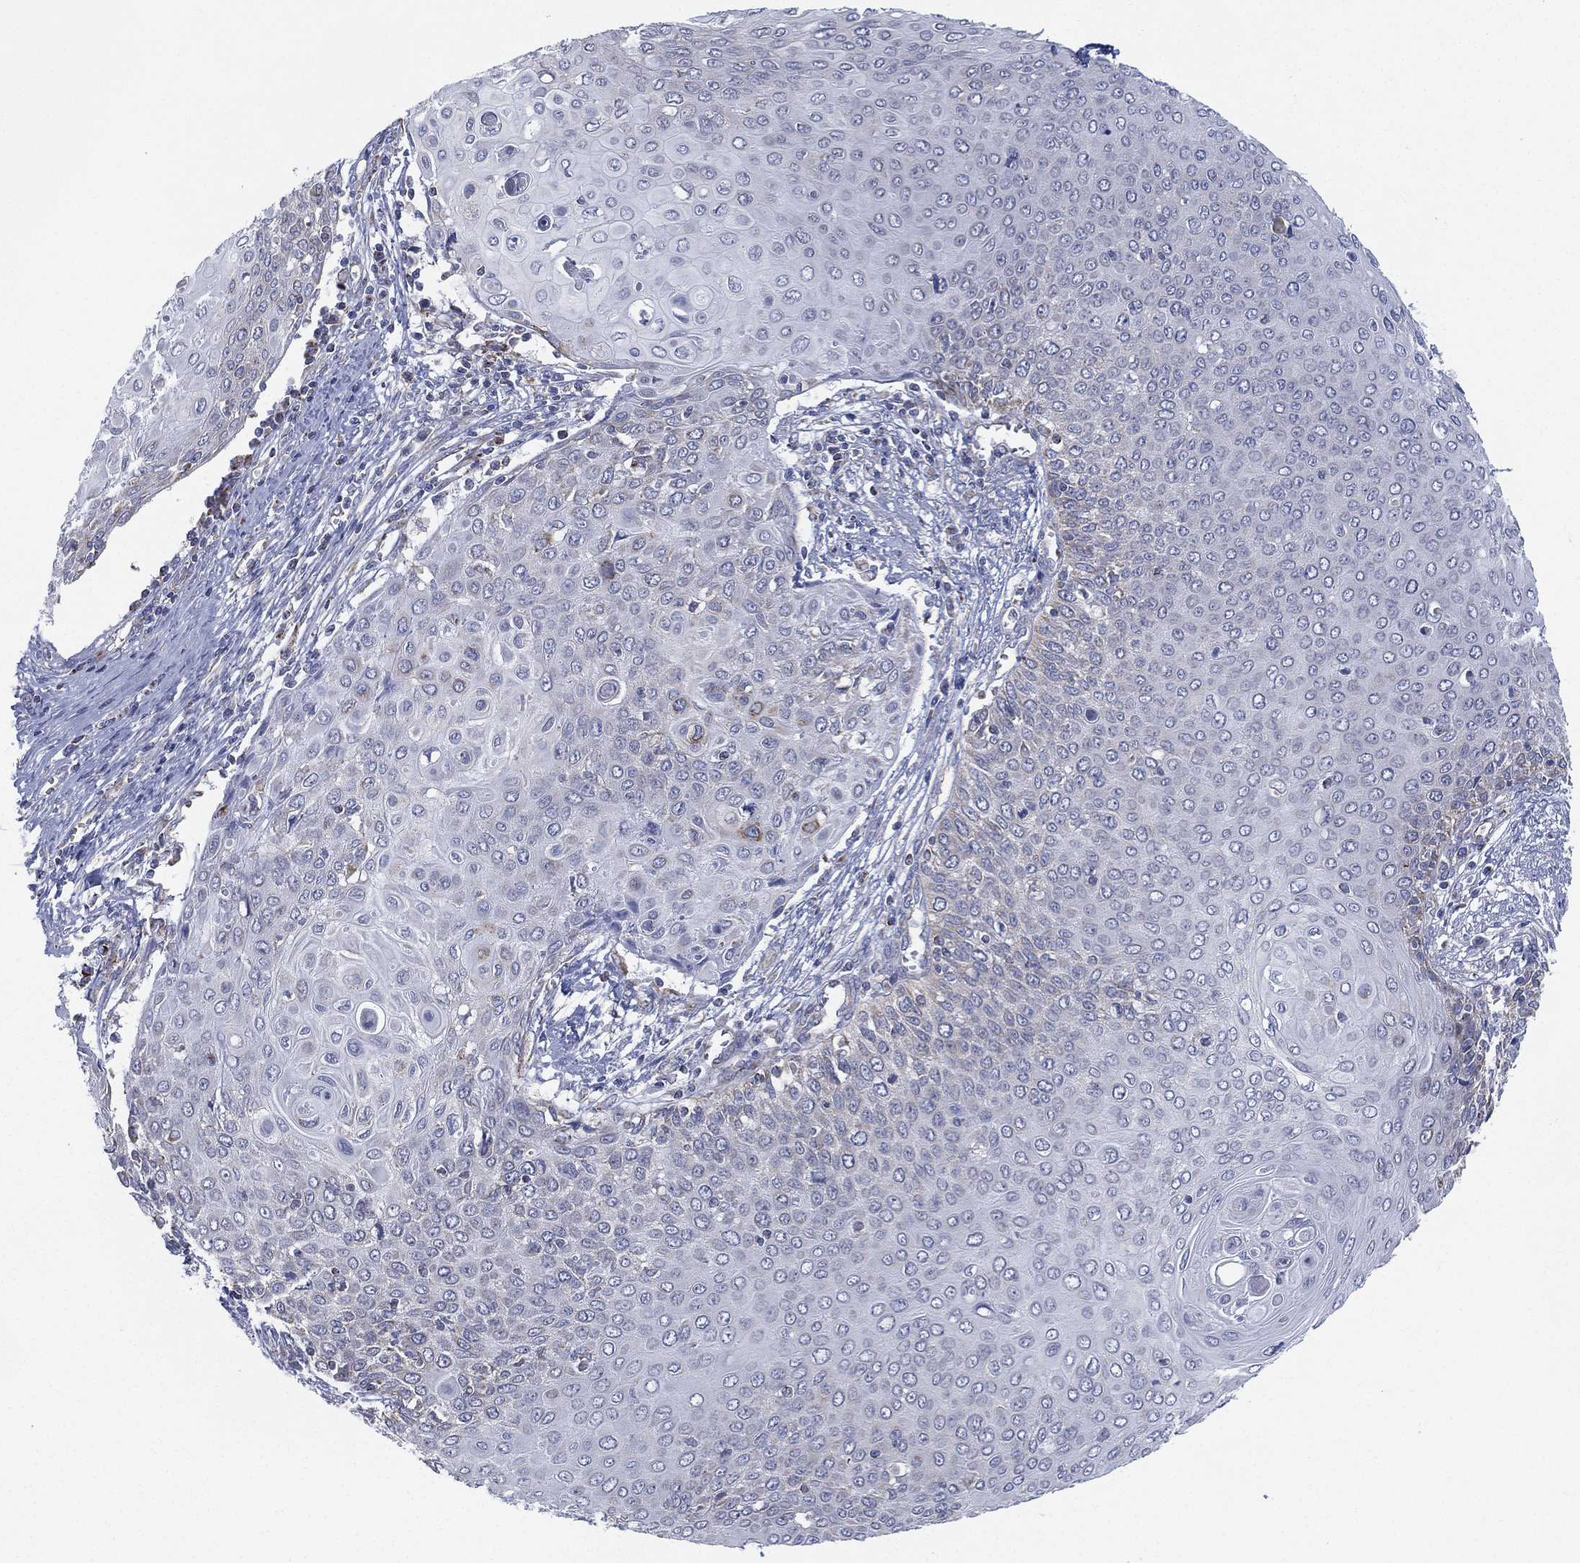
{"staining": {"intensity": "weak", "quantity": "<25%", "location": "cytoplasmic/membranous"}, "tissue": "cervical cancer", "cell_type": "Tumor cells", "image_type": "cancer", "snomed": [{"axis": "morphology", "description": "Squamous cell carcinoma, NOS"}, {"axis": "topography", "description": "Cervix"}], "caption": "High magnification brightfield microscopy of squamous cell carcinoma (cervical) stained with DAB (brown) and counterstained with hematoxylin (blue): tumor cells show no significant staining.", "gene": "INA", "patient": {"sex": "female", "age": 39}}